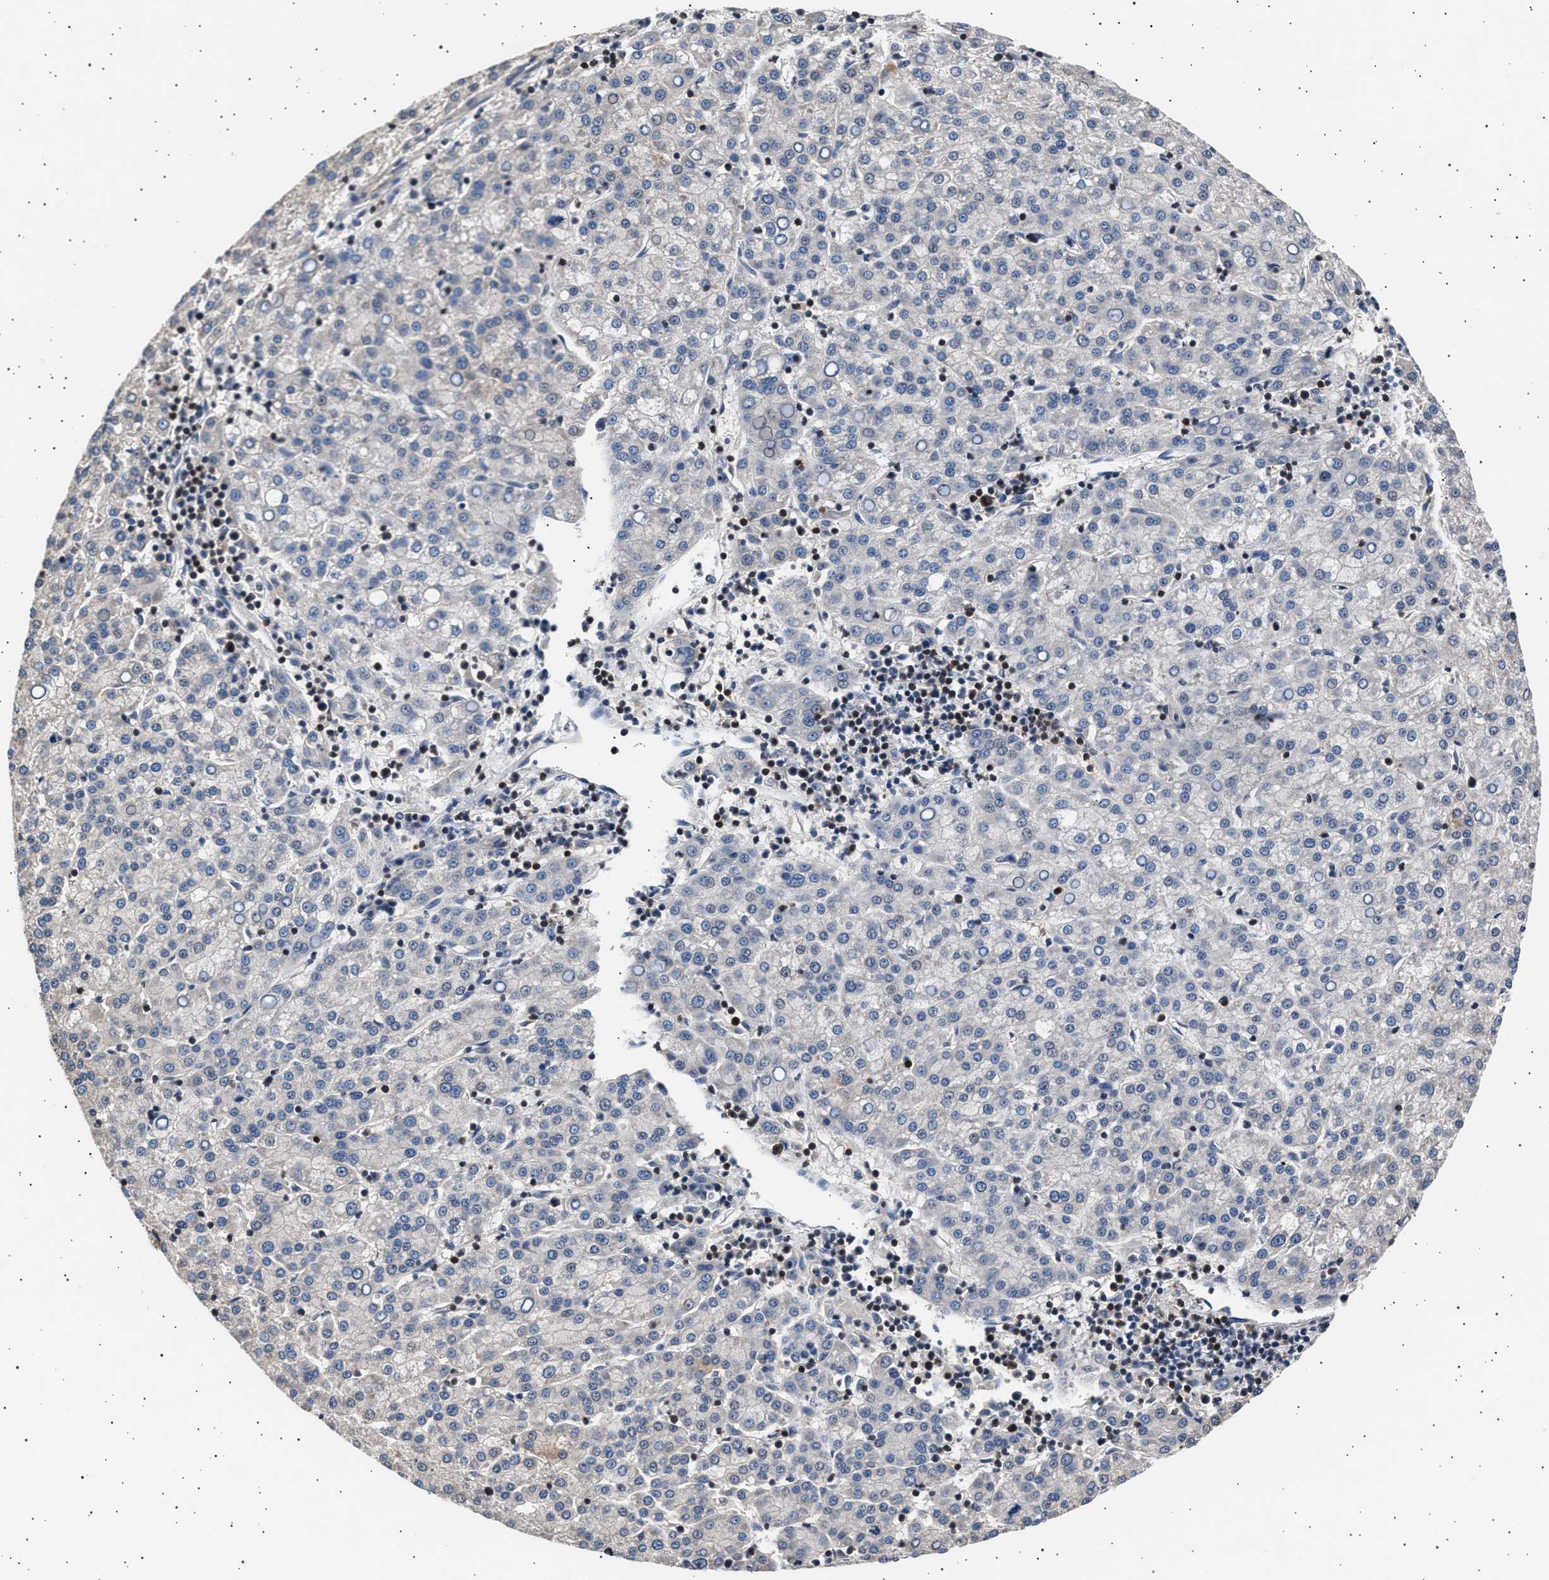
{"staining": {"intensity": "negative", "quantity": "none", "location": "none"}, "tissue": "liver cancer", "cell_type": "Tumor cells", "image_type": "cancer", "snomed": [{"axis": "morphology", "description": "Carcinoma, Hepatocellular, NOS"}, {"axis": "topography", "description": "Liver"}], "caption": "High magnification brightfield microscopy of hepatocellular carcinoma (liver) stained with DAB (3,3'-diaminobenzidine) (brown) and counterstained with hematoxylin (blue): tumor cells show no significant staining.", "gene": "GRAP2", "patient": {"sex": "female", "age": 58}}